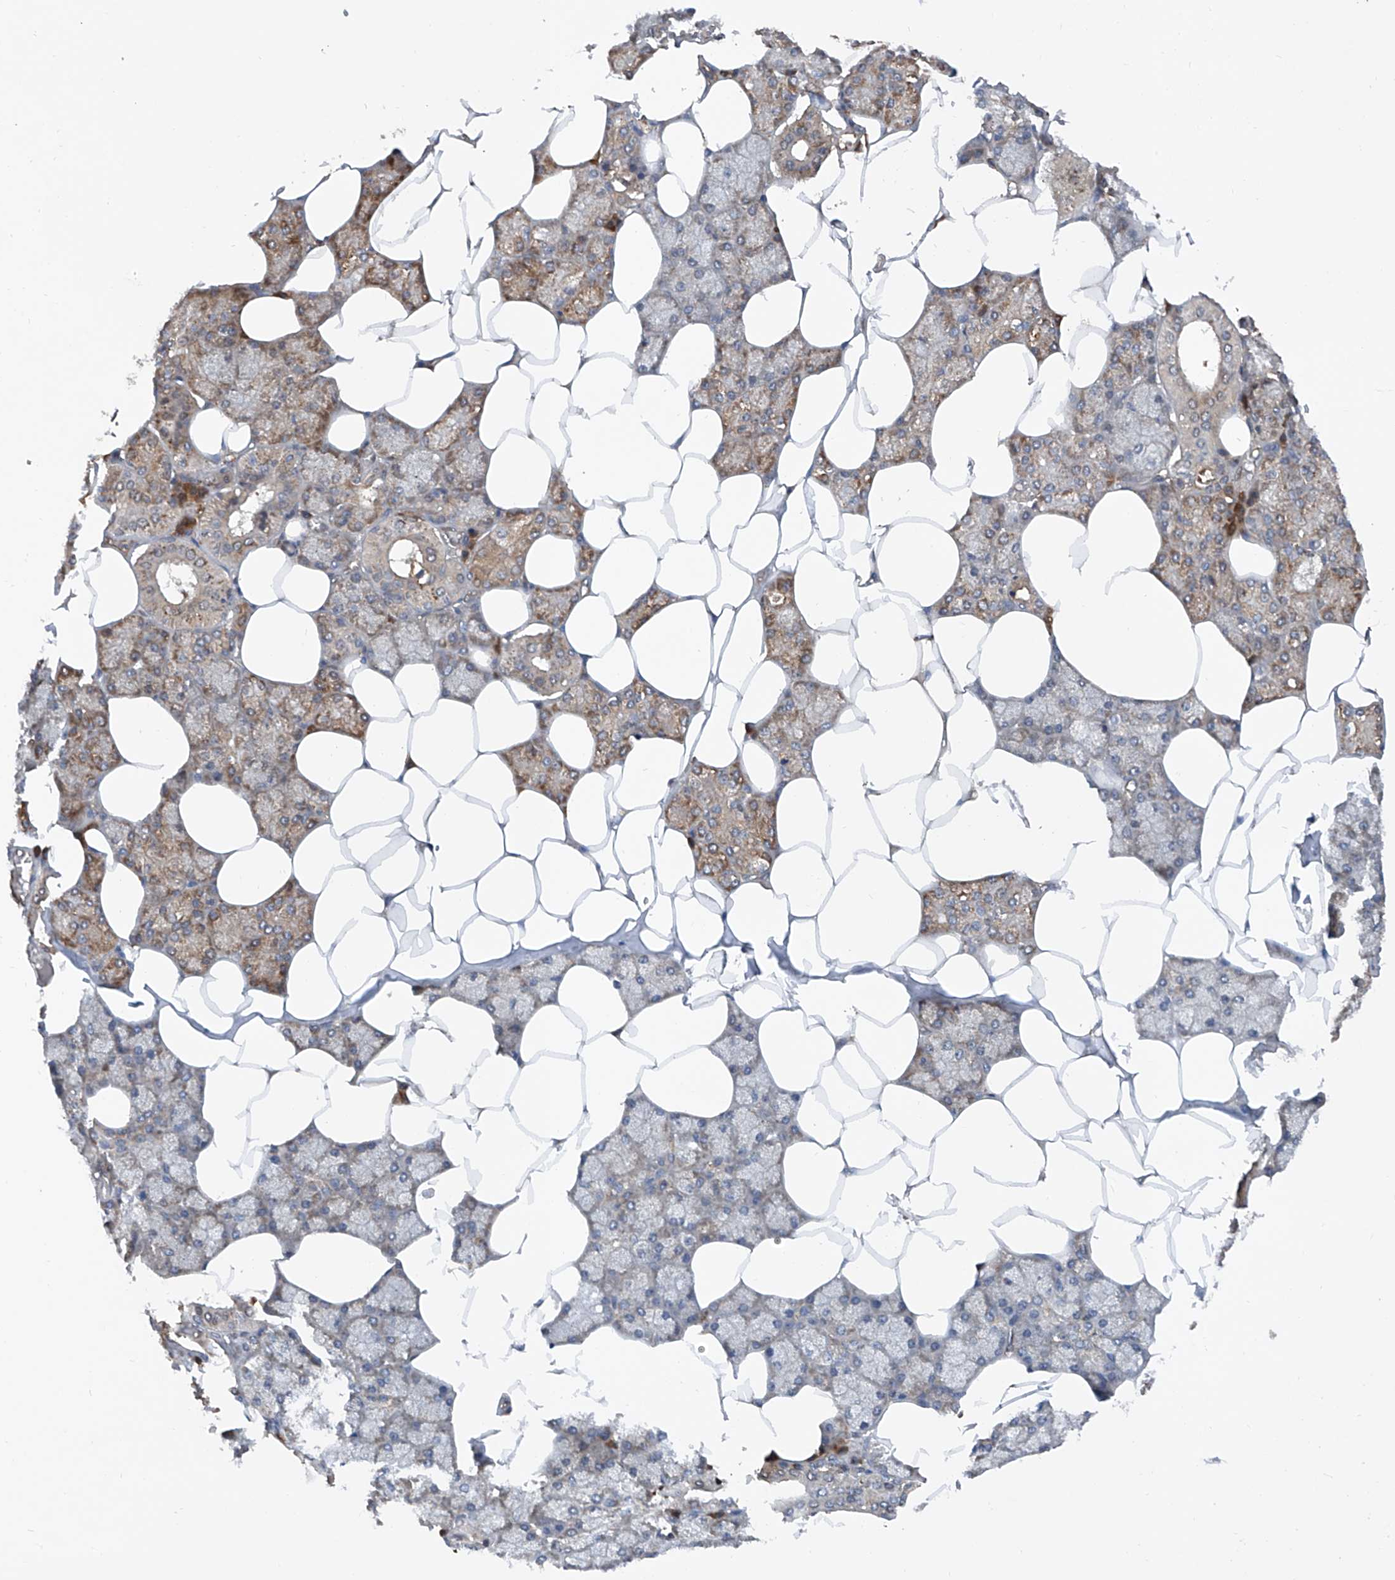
{"staining": {"intensity": "moderate", "quantity": ">75%", "location": "cytoplasmic/membranous"}, "tissue": "salivary gland", "cell_type": "Glandular cells", "image_type": "normal", "snomed": [{"axis": "morphology", "description": "Normal tissue, NOS"}, {"axis": "topography", "description": "Salivary gland"}], "caption": "DAB immunohistochemical staining of normal salivary gland displays moderate cytoplasmic/membranous protein expression in about >75% of glandular cells.", "gene": "ASCC3", "patient": {"sex": "male", "age": 62}}